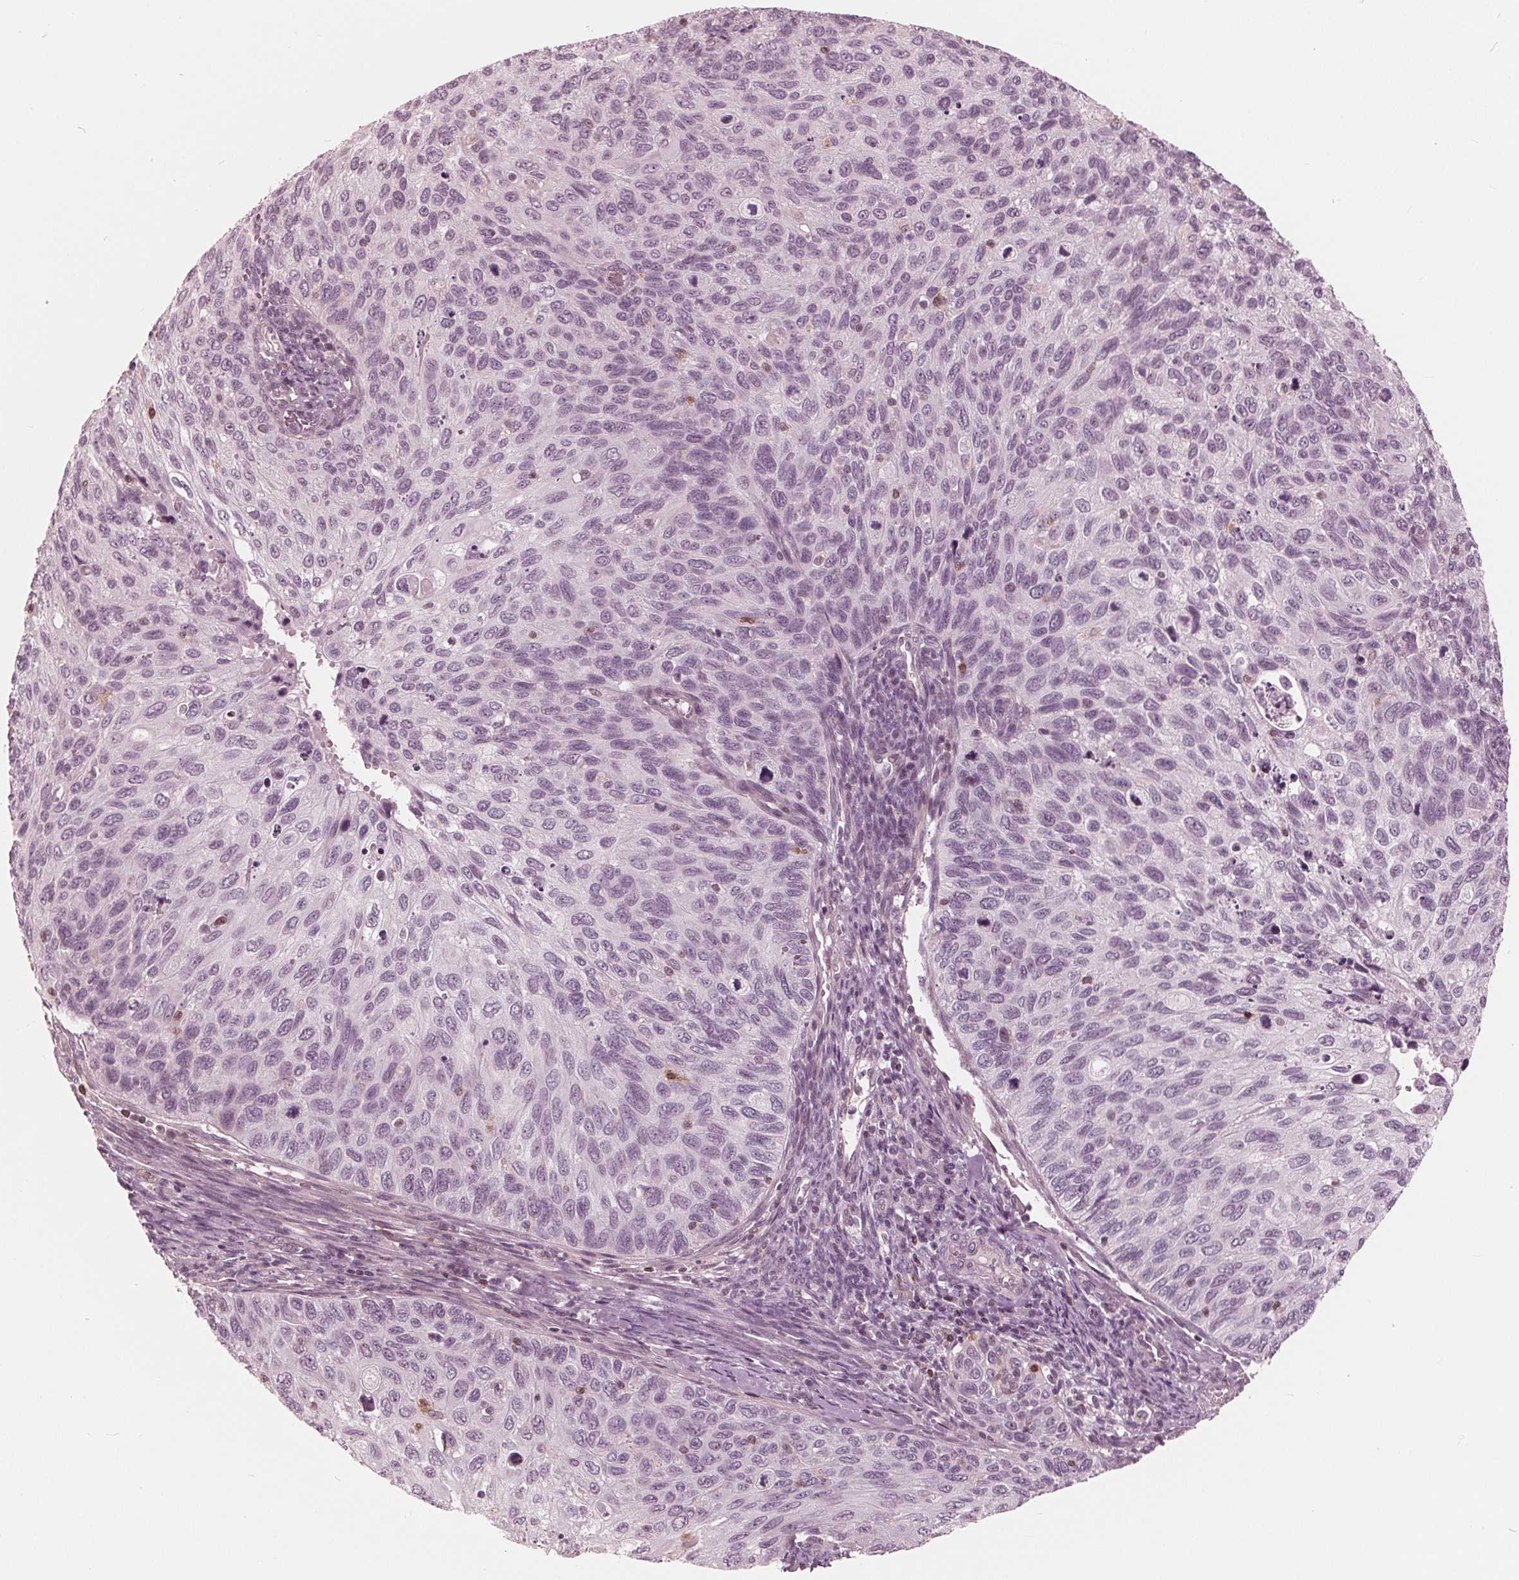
{"staining": {"intensity": "negative", "quantity": "none", "location": "none"}, "tissue": "cervical cancer", "cell_type": "Tumor cells", "image_type": "cancer", "snomed": [{"axis": "morphology", "description": "Squamous cell carcinoma, NOS"}, {"axis": "topography", "description": "Cervix"}], "caption": "Cervical cancer (squamous cell carcinoma) was stained to show a protein in brown. There is no significant staining in tumor cells.", "gene": "ING3", "patient": {"sex": "female", "age": 70}}